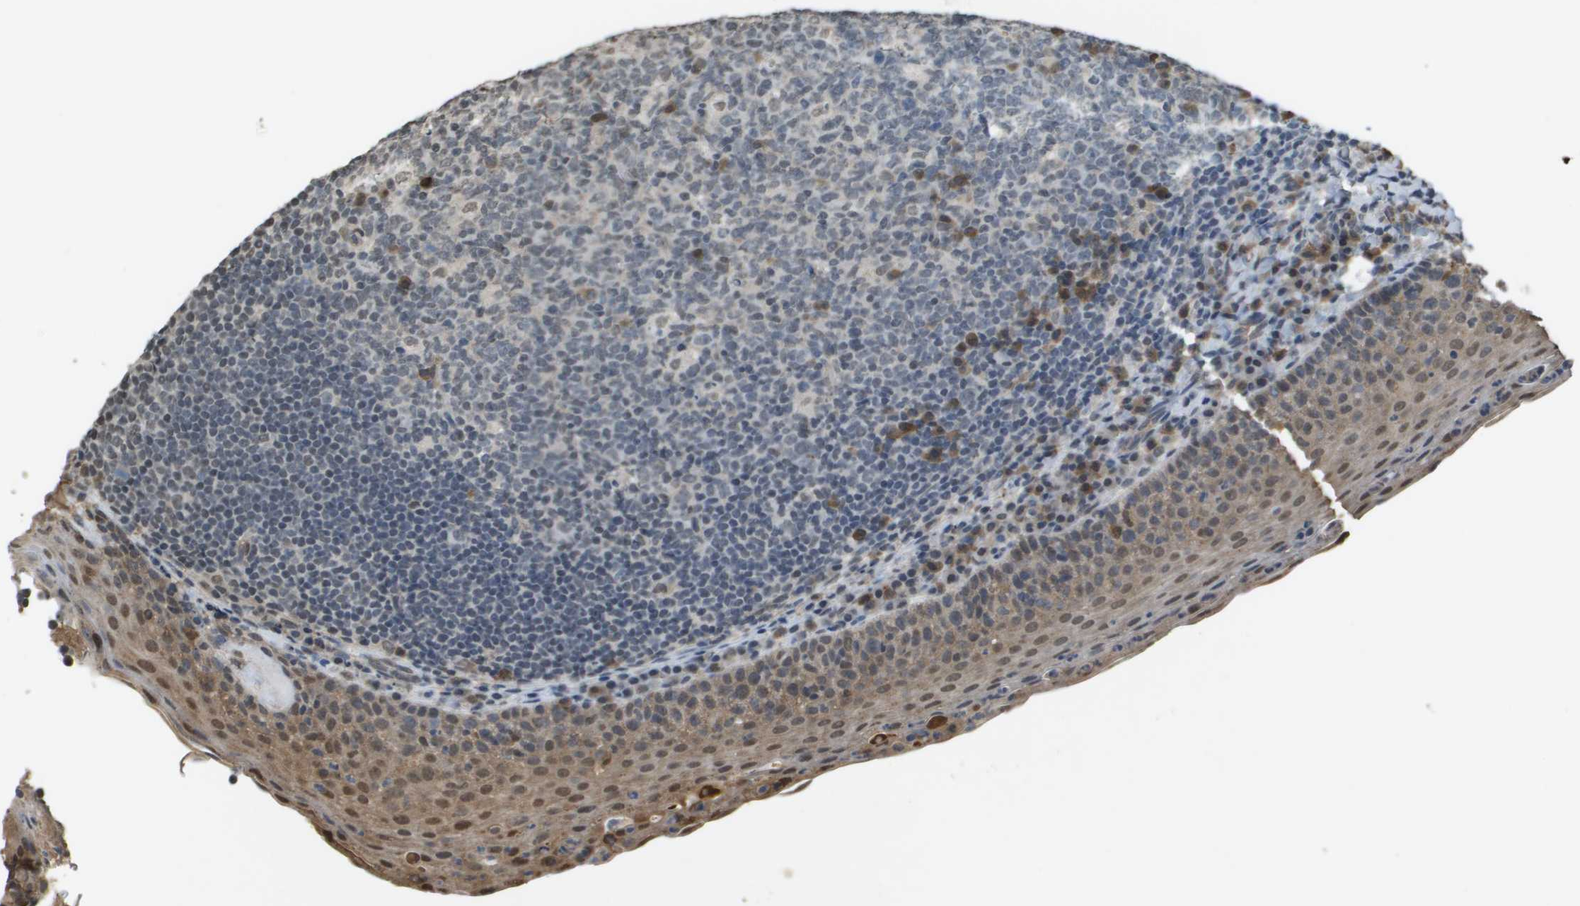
{"staining": {"intensity": "negative", "quantity": "none", "location": "none"}, "tissue": "tonsil", "cell_type": "Germinal center cells", "image_type": "normal", "snomed": [{"axis": "morphology", "description": "Normal tissue, NOS"}, {"axis": "topography", "description": "Tonsil"}], "caption": "Immunohistochemistry of unremarkable tonsil shows no expression in germinal center cells. (Stains: DAB (3,3'-diaminobenzidine) immunohistochemistry with hematoxylin counter stain, Microscopy: brightfield microscopy at high magnification).", "gene": "NDRG2", "patient": {"sex": "male", "age": 17}}